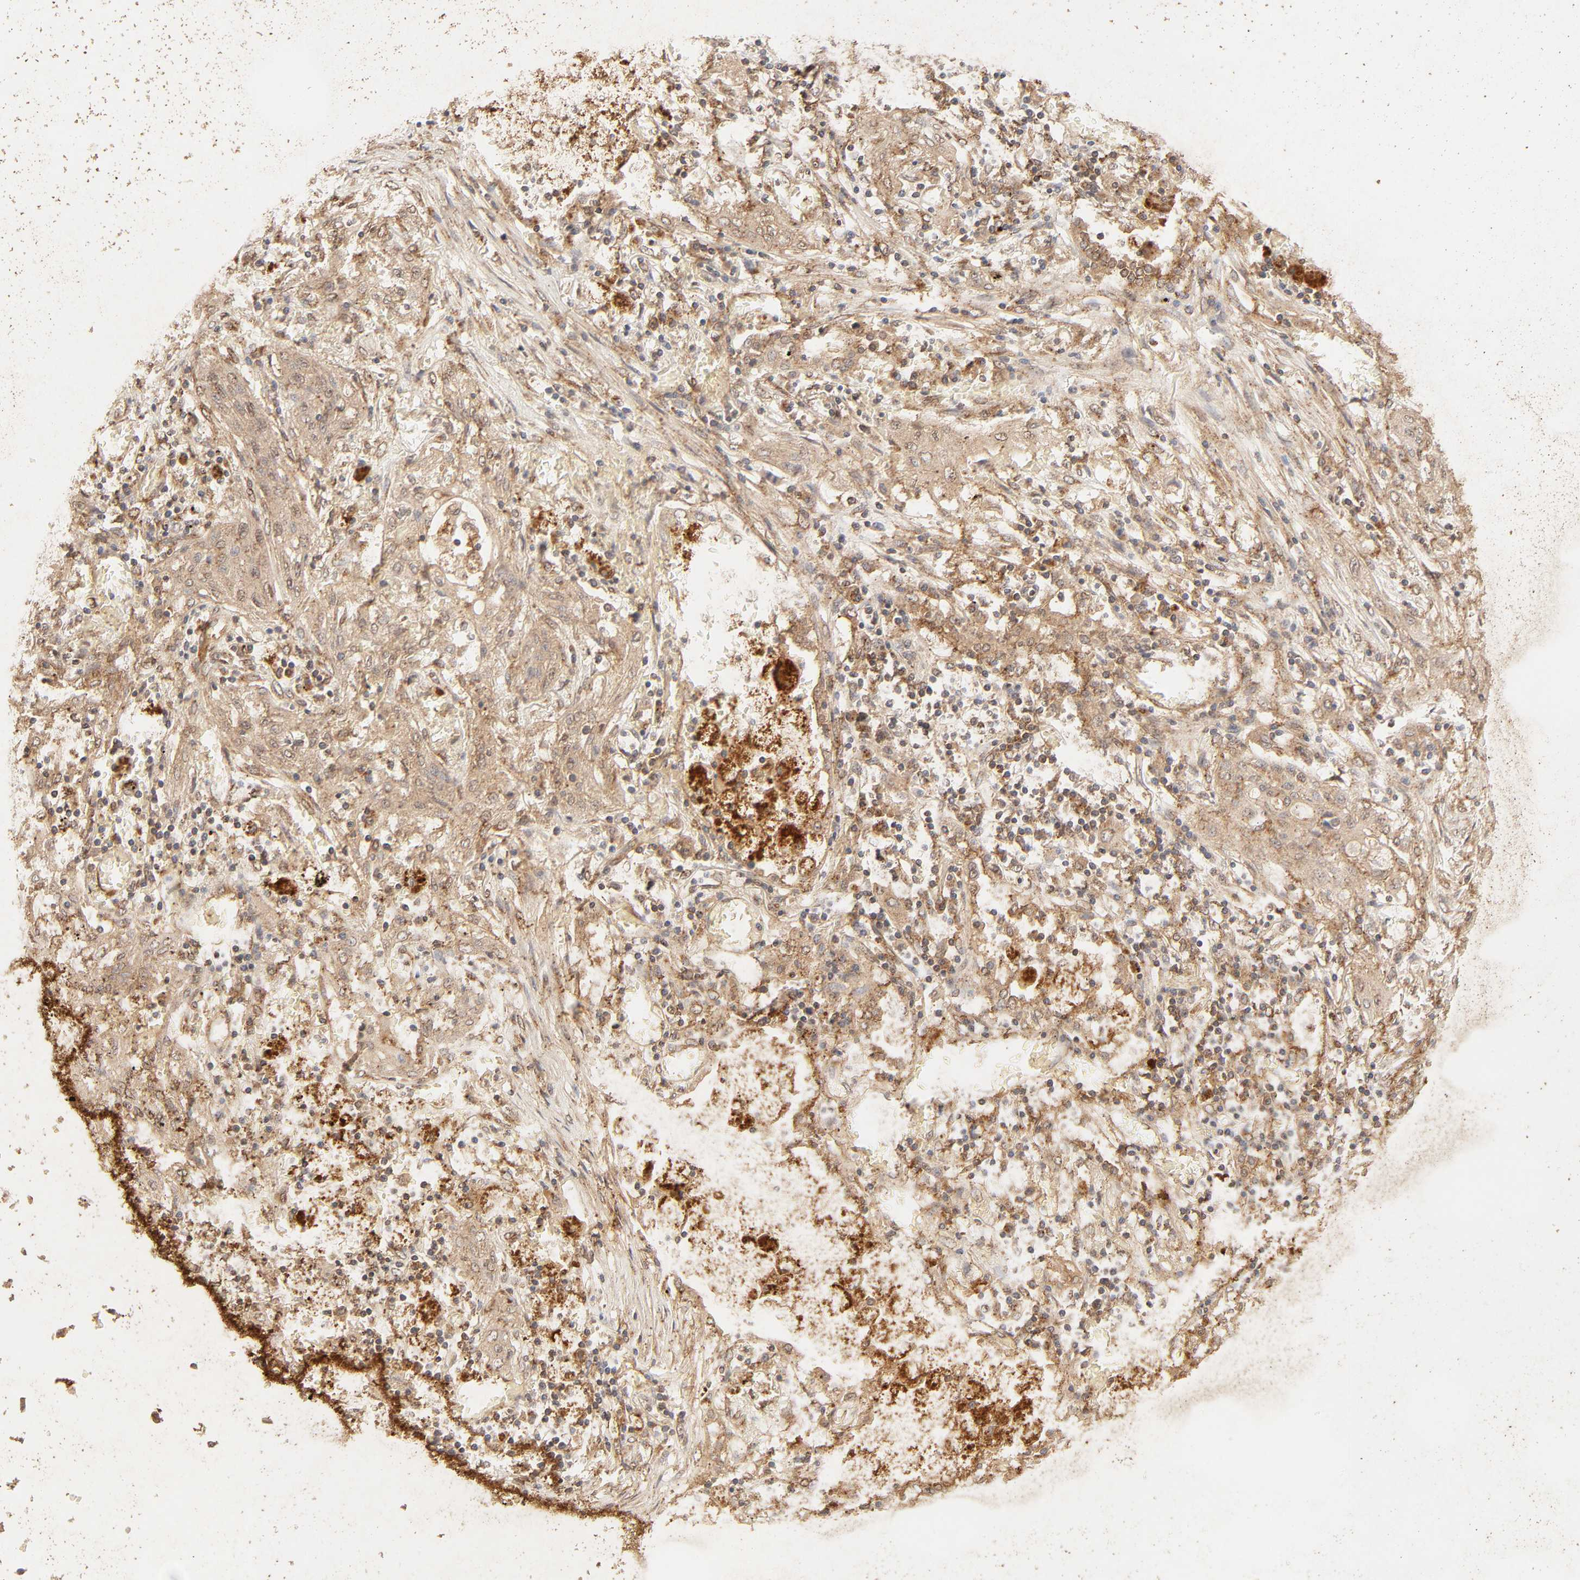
{"staining": {"intensity": "moderate", "quantity": ">75%", "location": "cytoplasmic/membranous"}, "tissue": "lung cancer", "cell_type": "Tumor cells", "image_type": "cancer", "snomed": [{"axis": "morphology", "description": "Squamous cell carcinoma, NOS"}, {"axis": "topography", "description": "Lung"}], "caption": "Brown immunohistochemical staining in human squamous cell carcinoma (lung) shows moderate cytoplasmic/membranous expression in about >75% of tumor cells. The protein is stained brown, and the nuclei are stained in blue (DAB (3,3'-diaminobenzidine) IHC with brightfield microscopy, high magnification).", "gene": "EPS8", "patient": {"sex": "female", "age": 47}}